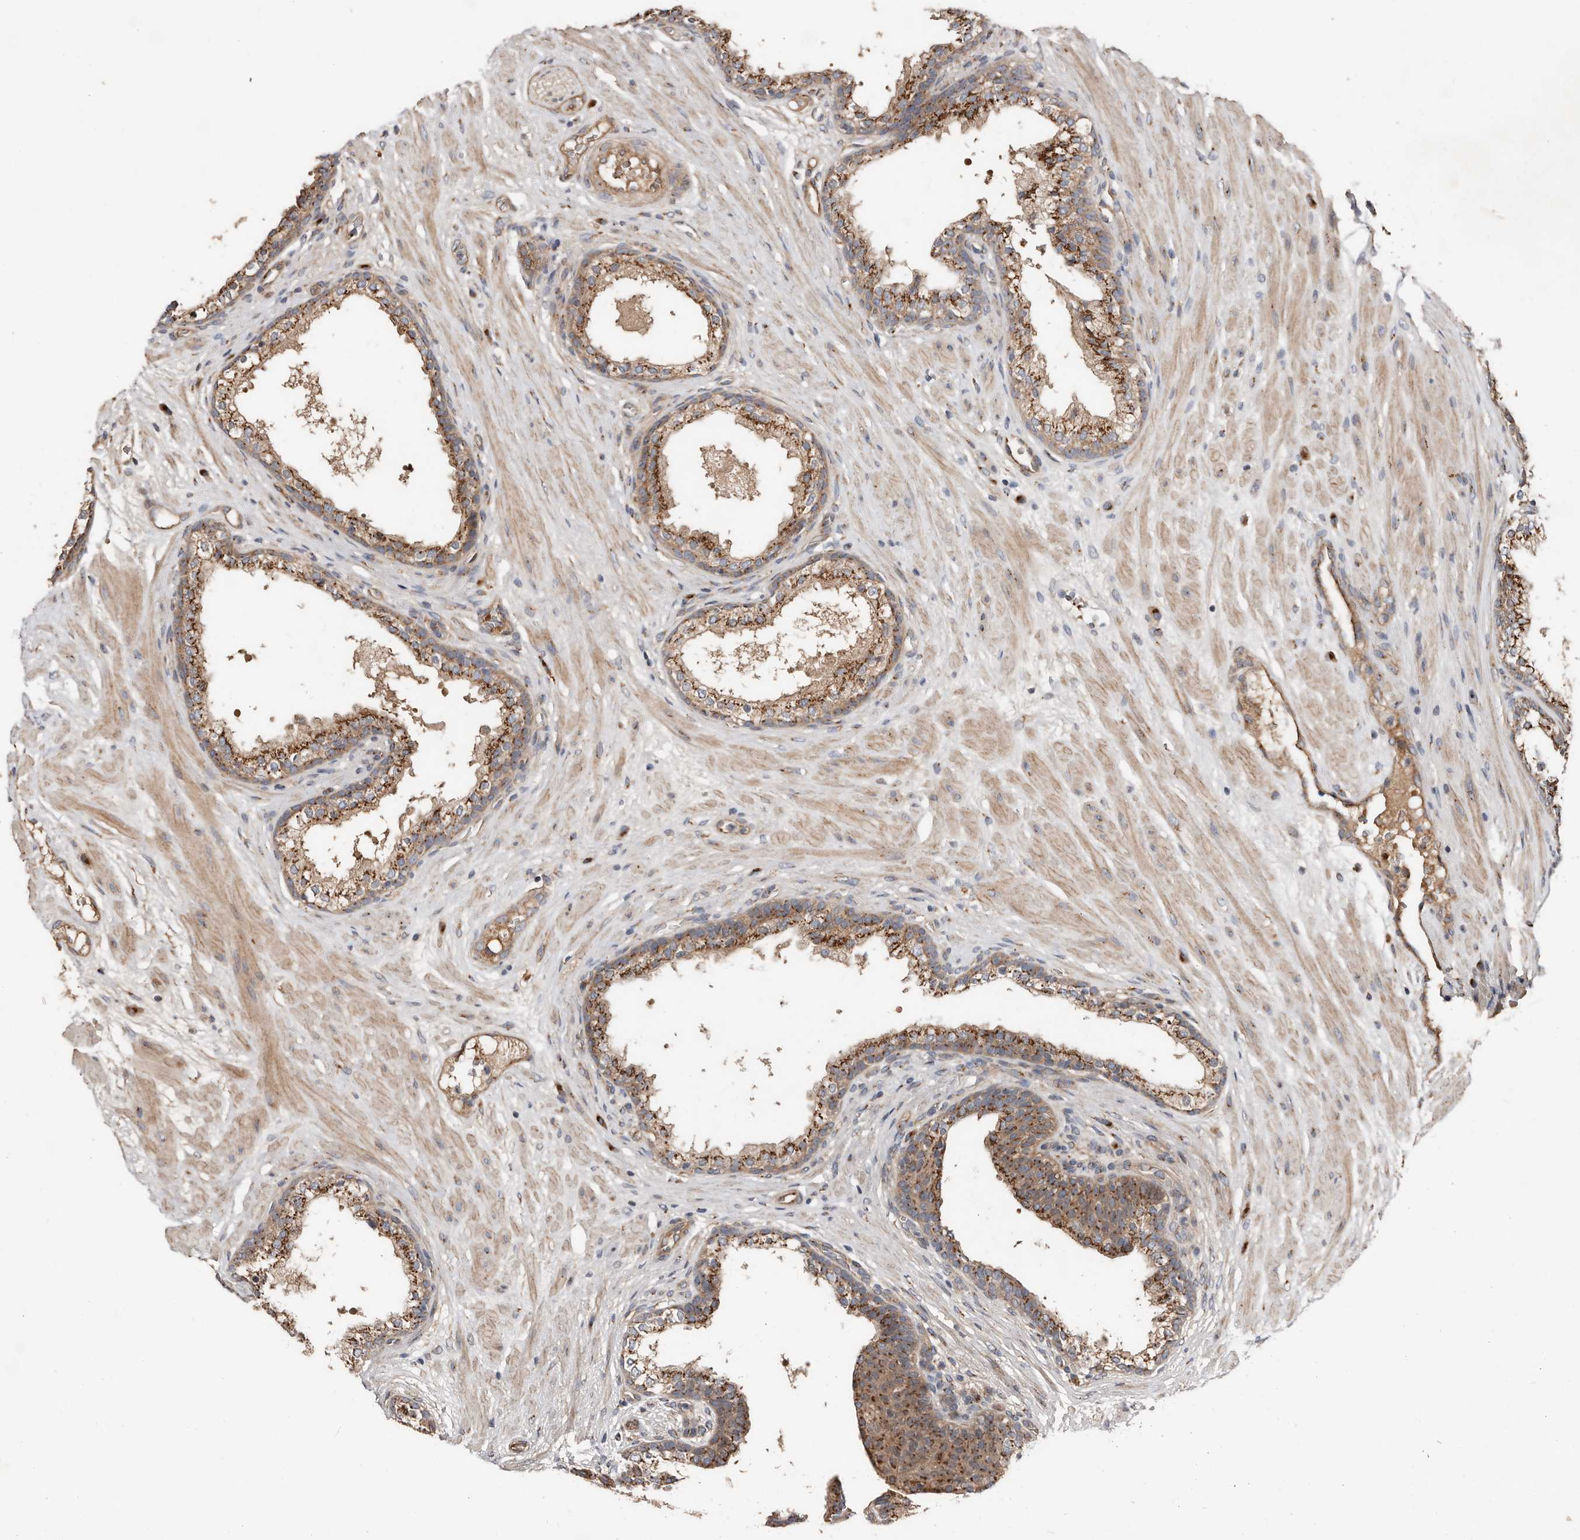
{"staining": {"intensity": "moderate", "quantity": ">75%", "location": "cytoplasmic/membranous"}, "tissue": "prostate cancer", "cell_type": "Tumor cells", "image_type": "cancer", "snomed": [{"axis": "morphology", "description": "Adenocarcinoma, High grade"}, {"axis": "topography", "description": "Prostate"}], "caption": "Prostate cancer tissue reveals moderate cytoplasmic/membranous expression in about >75% of tumor cells (DAB (3,3'-diaminobenzidine) IHC, brown staining for protein, blue staining for nuclei).", "gene": "COG1", "patient": {"sex": "male", "age": 56}}